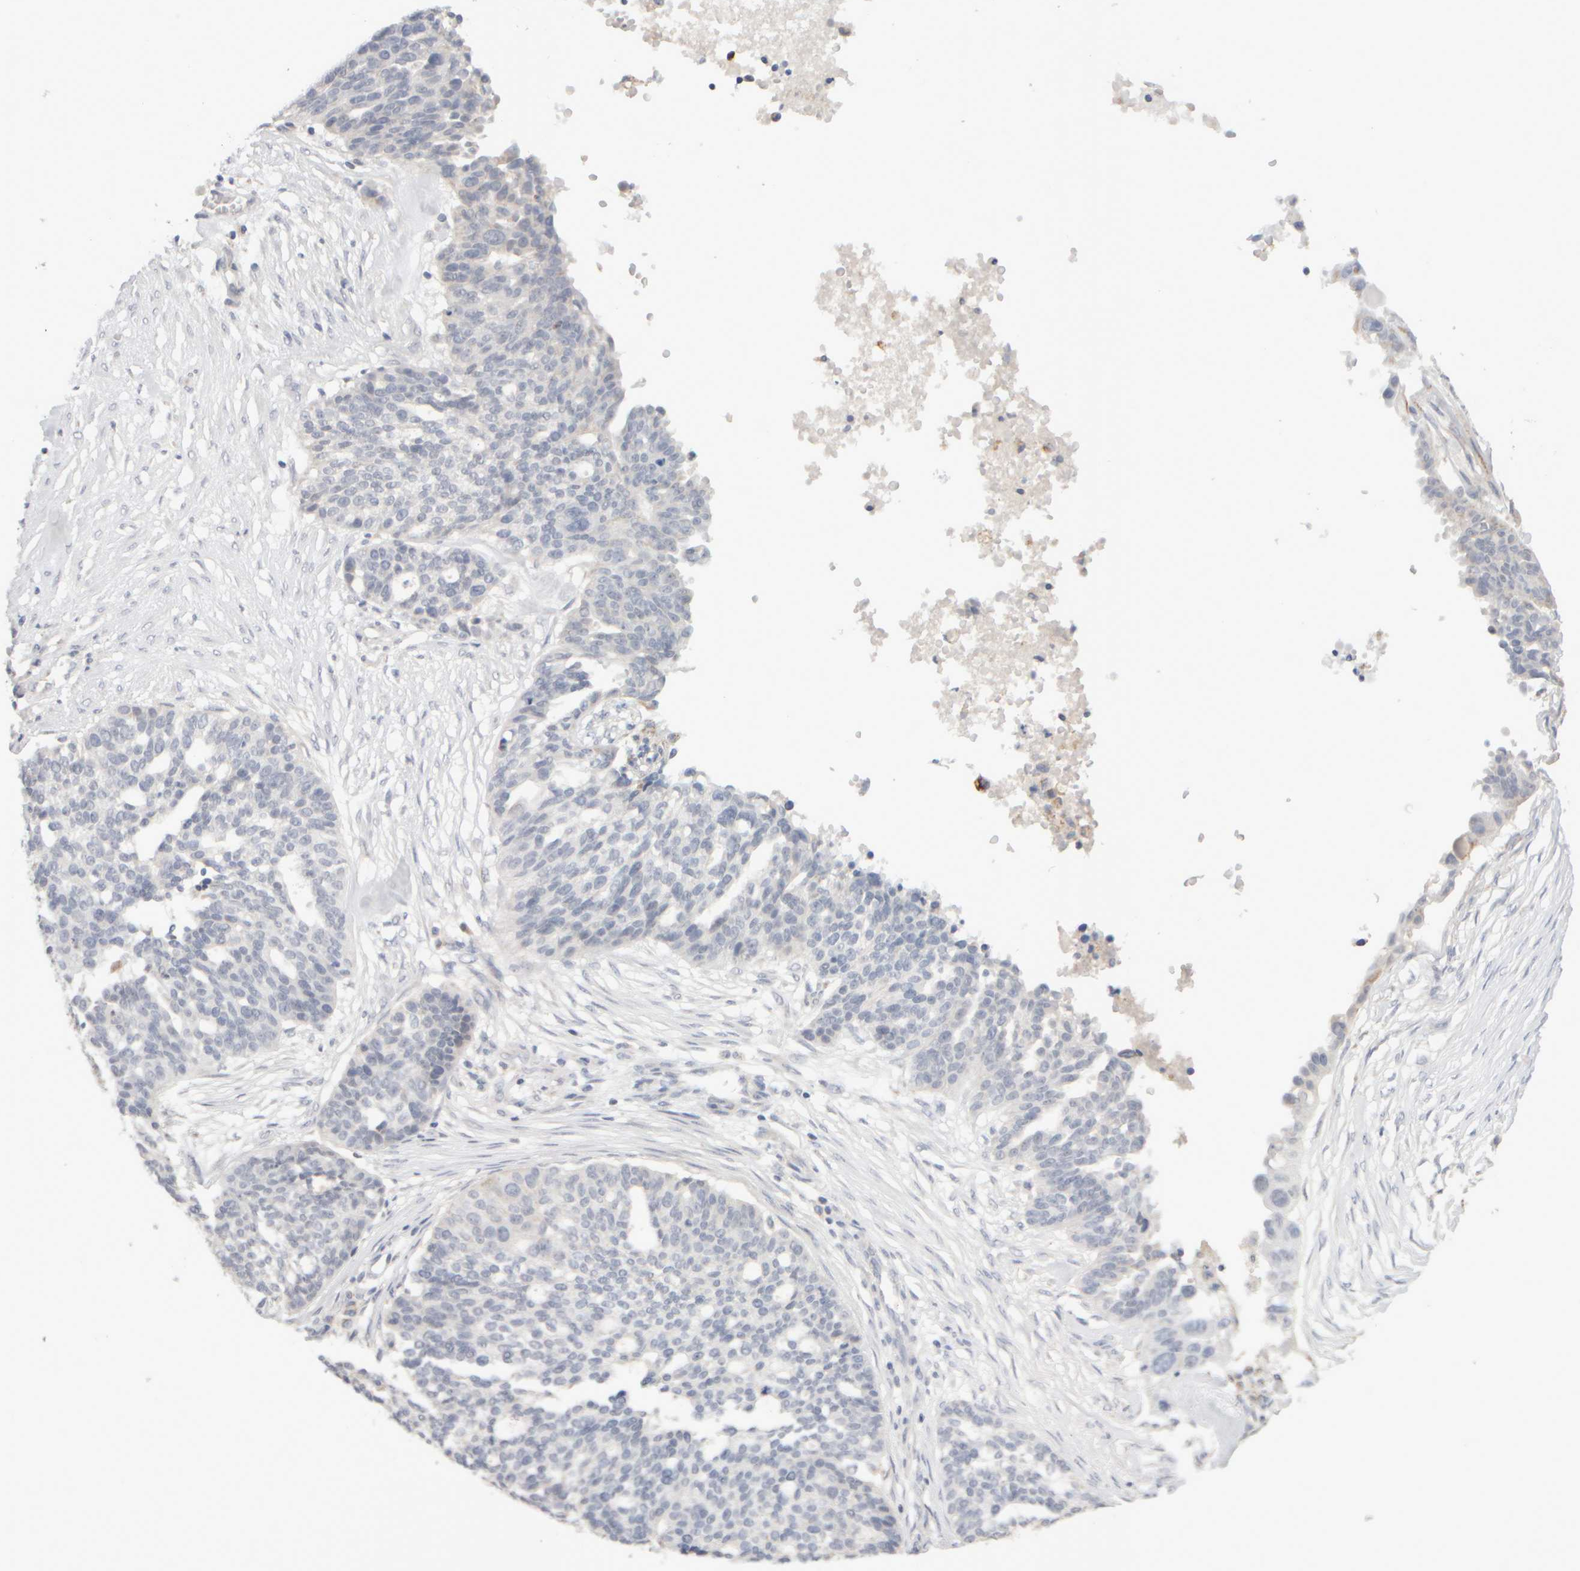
{"staining": {"intensity": "negative", "quantity": "none", "location": "none"}, "tissue": "ovarian cancer", "cell_type": "Tumor cells", "image_type": "cancer", "snomed": [{"axis": "morphology", "description": "Cystadenocarcinoma, serous, NOS"}, {"axis": "topography", "description": "Ovary"}], "caption": "High magnification brightfield microscopy of ovarian cancer stained with DAB (3,3'-diaminobenzidine) (brown) and counterstained with hematoxylin (blue): tumor cells show no significant staining.", "gene": "ZNF112", "patient": {"sex": "female", "age": 59}}